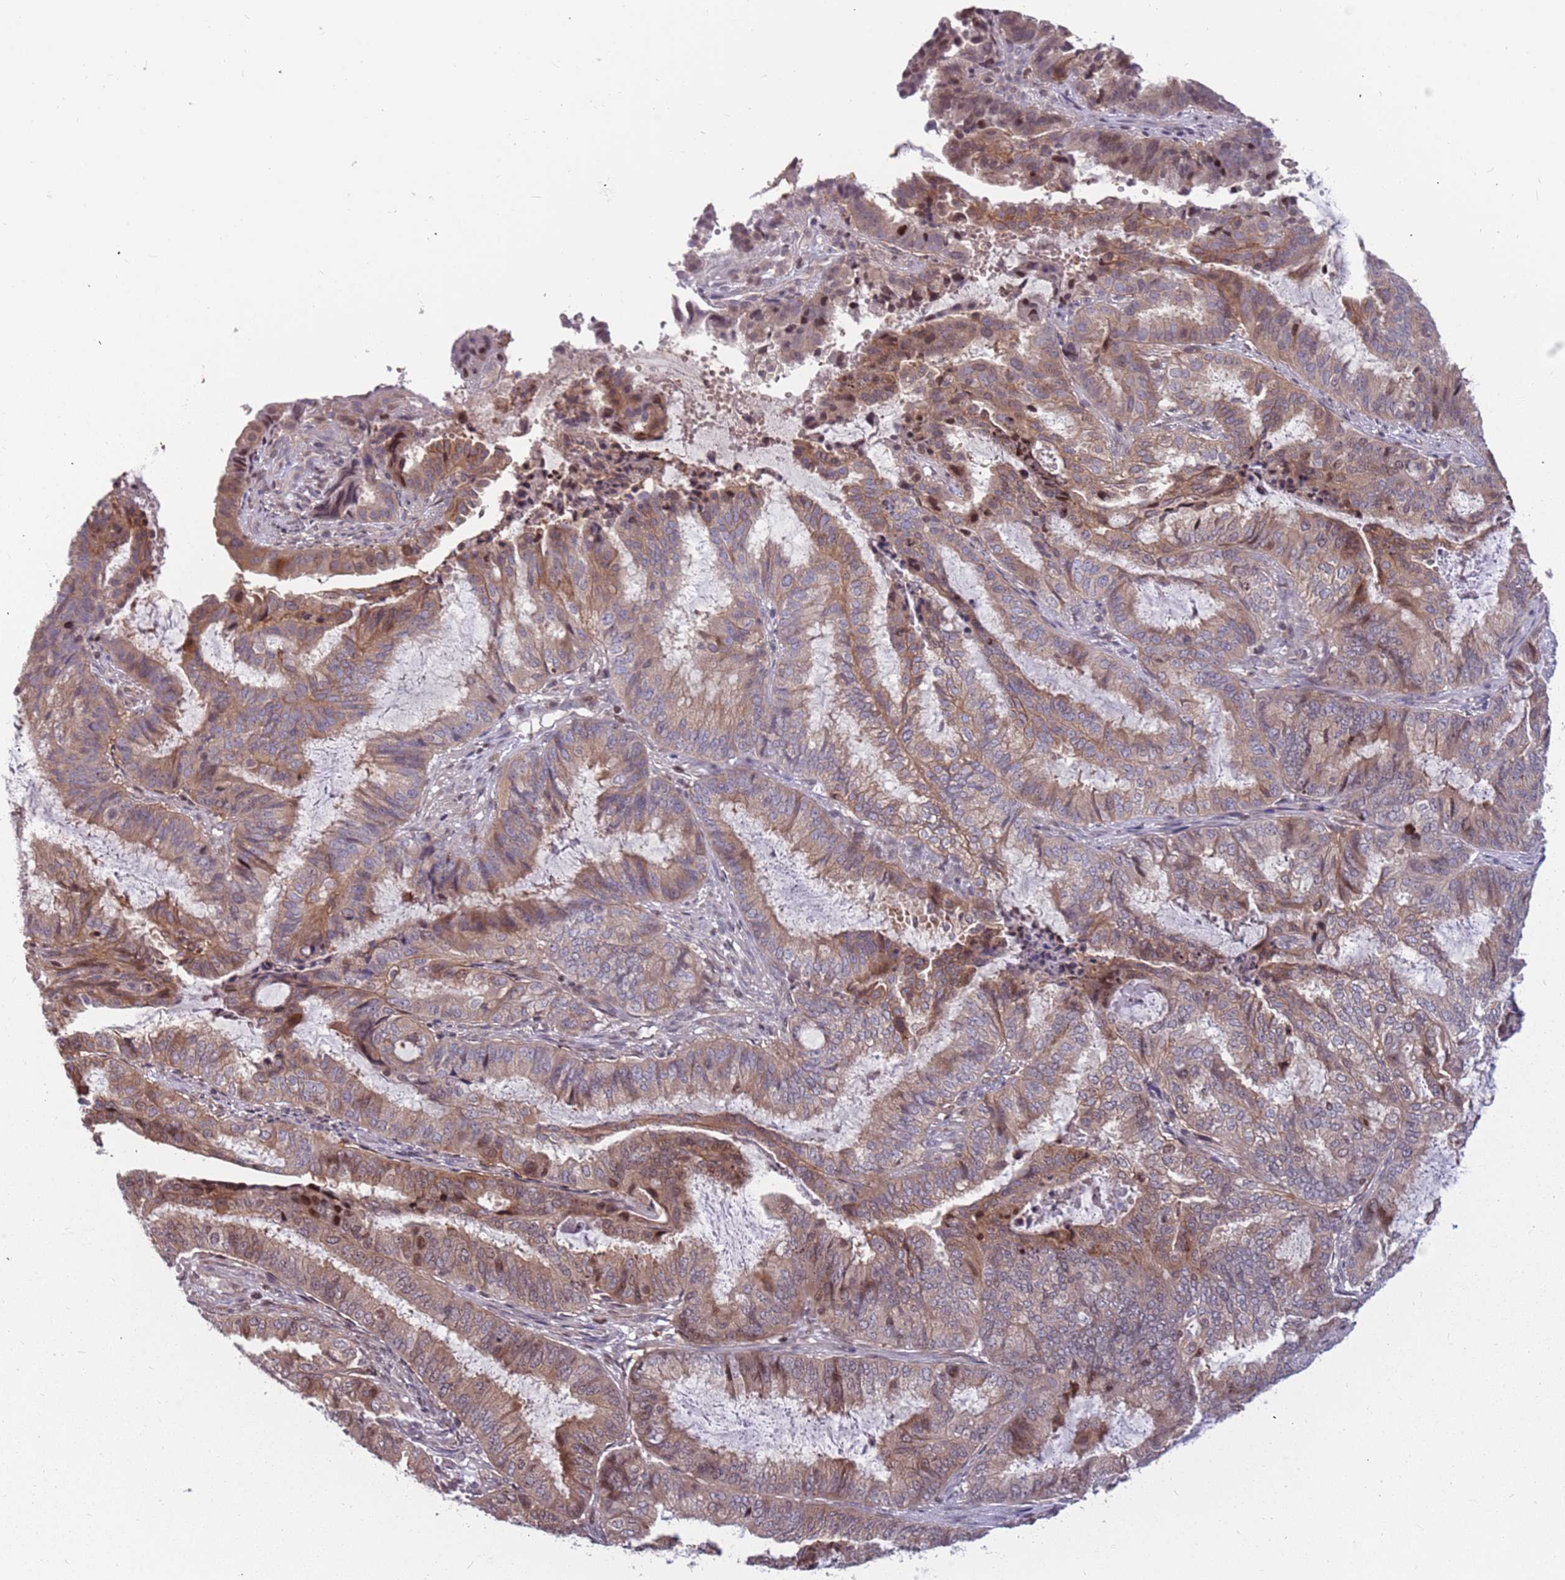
{"staining": {"intensity": "moderate", "quantity": "25%-75%", "location": "cytoplasmic/membranous"}, "tissue": "endometrial cancer", "cell_type": "Tumor cells", "image_type": "cancer", "snomed": [{"axis": "morphology", "description": "Adenocarcinoma, NOS"}, {"axis": "topography", "description": "Endometrium"}], "caption": "Immunohistochemical staining of endometrial cancer (adenocarcinoma) demonstrates medium levels of moderate cytoplasmic/membranous positivity in about 25%-75% of tumor cells.", "gene": "ARHGEF5", "patient": {"sex": "female", "age": 51}}